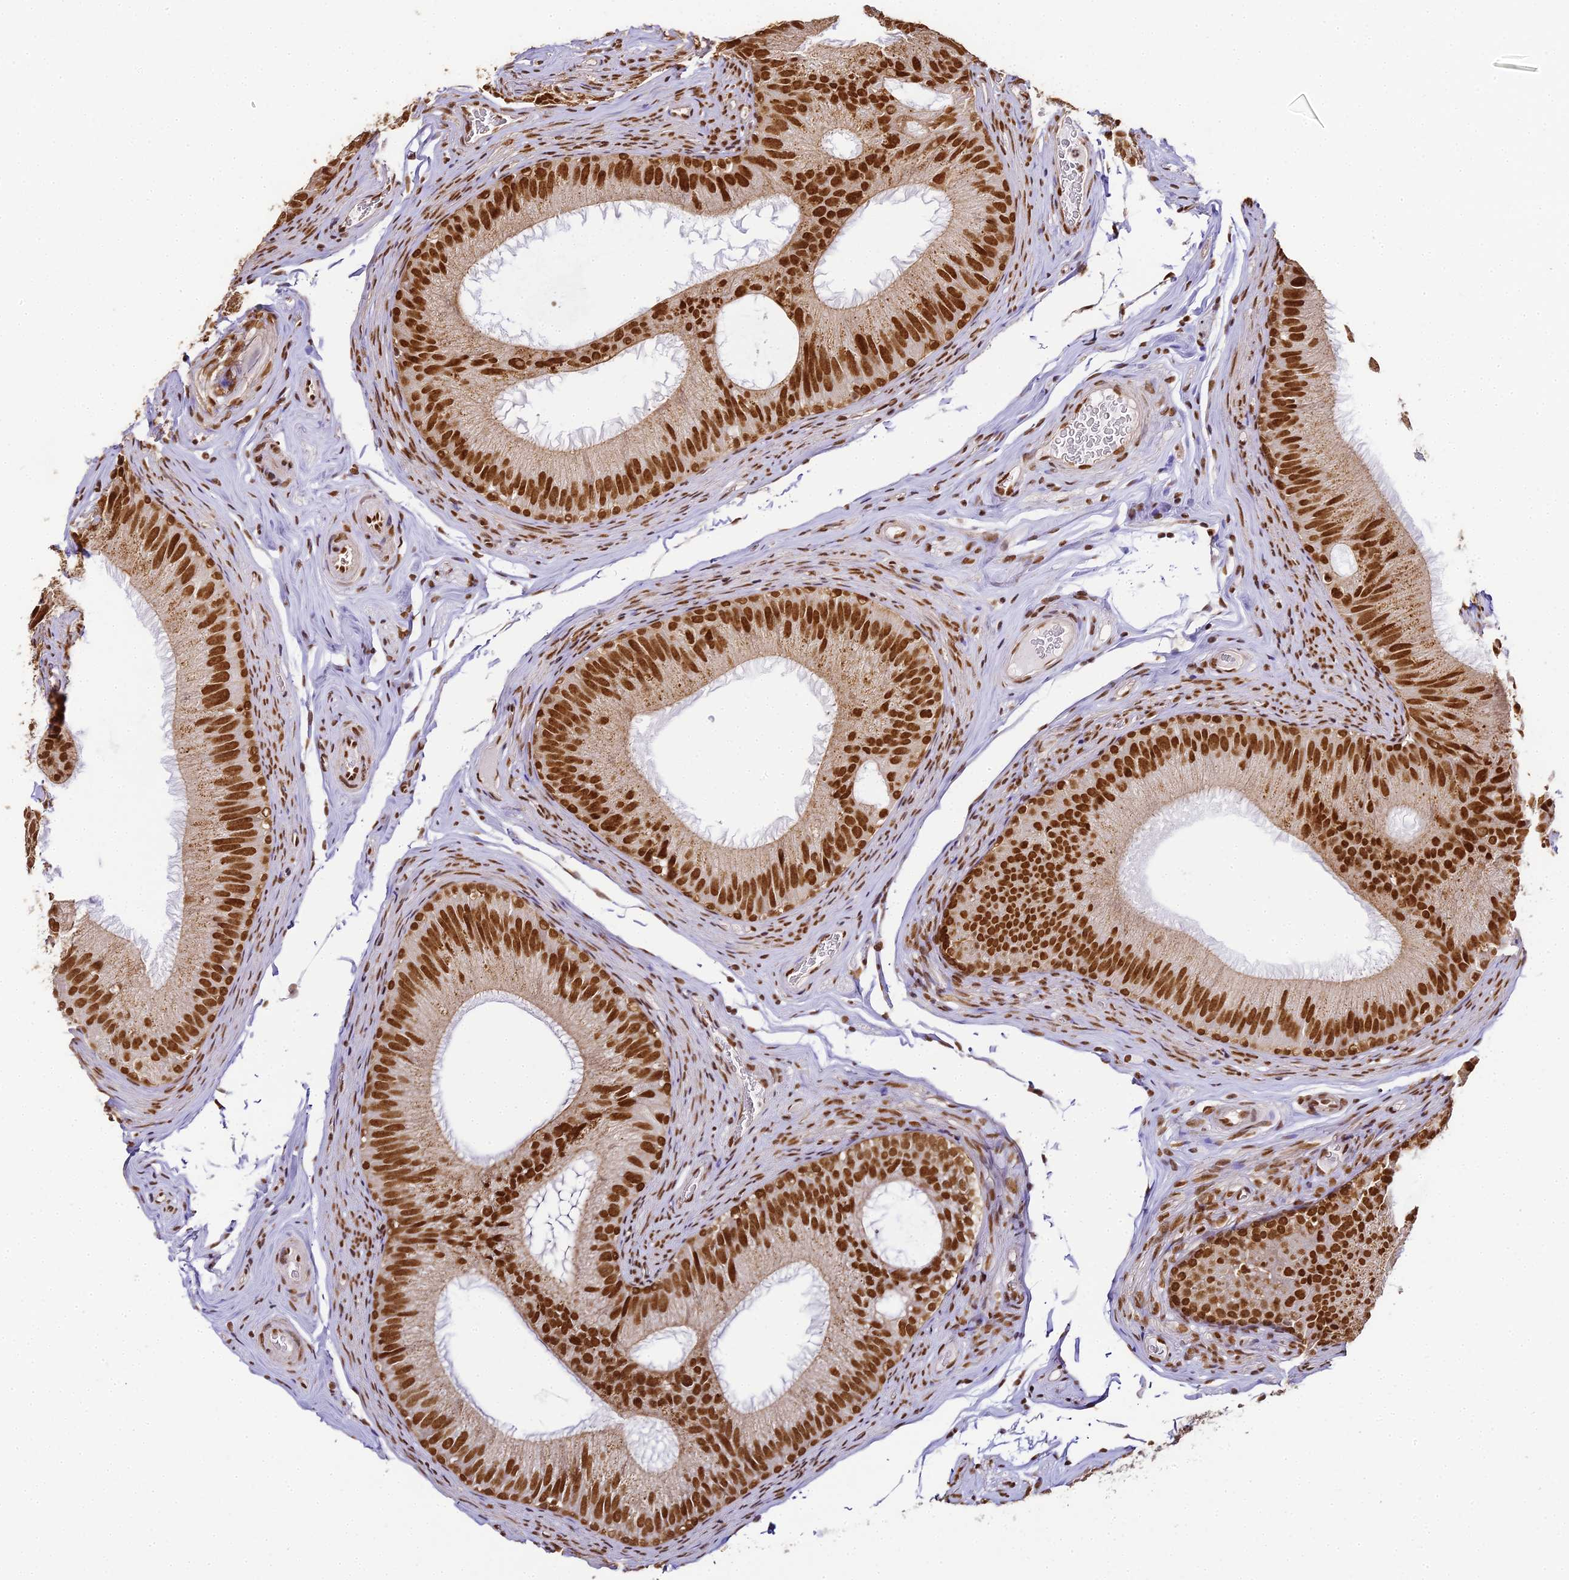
{"staining": {"intensity": "strong", "quantity": ">75%", "location": "nuclear"}, "tissue": "epididymis", "cell_type": "Glandular cells", "image_type": "normal", "snomed": [{"axis": "morphology", "description": "Normal tissue, NOS"}, {"axis": "topography", "description": "Epididymis"}], "caption": "Immunohistochemistry (IHC) histopathology image of unremarkable human epididymis stained for a protein (brown), which shows high levels of strong nuclear positivity in about >75% of glandular cells.", "gene": "HNRNPA1", "patient": {"sex": "male", "age": 34}}